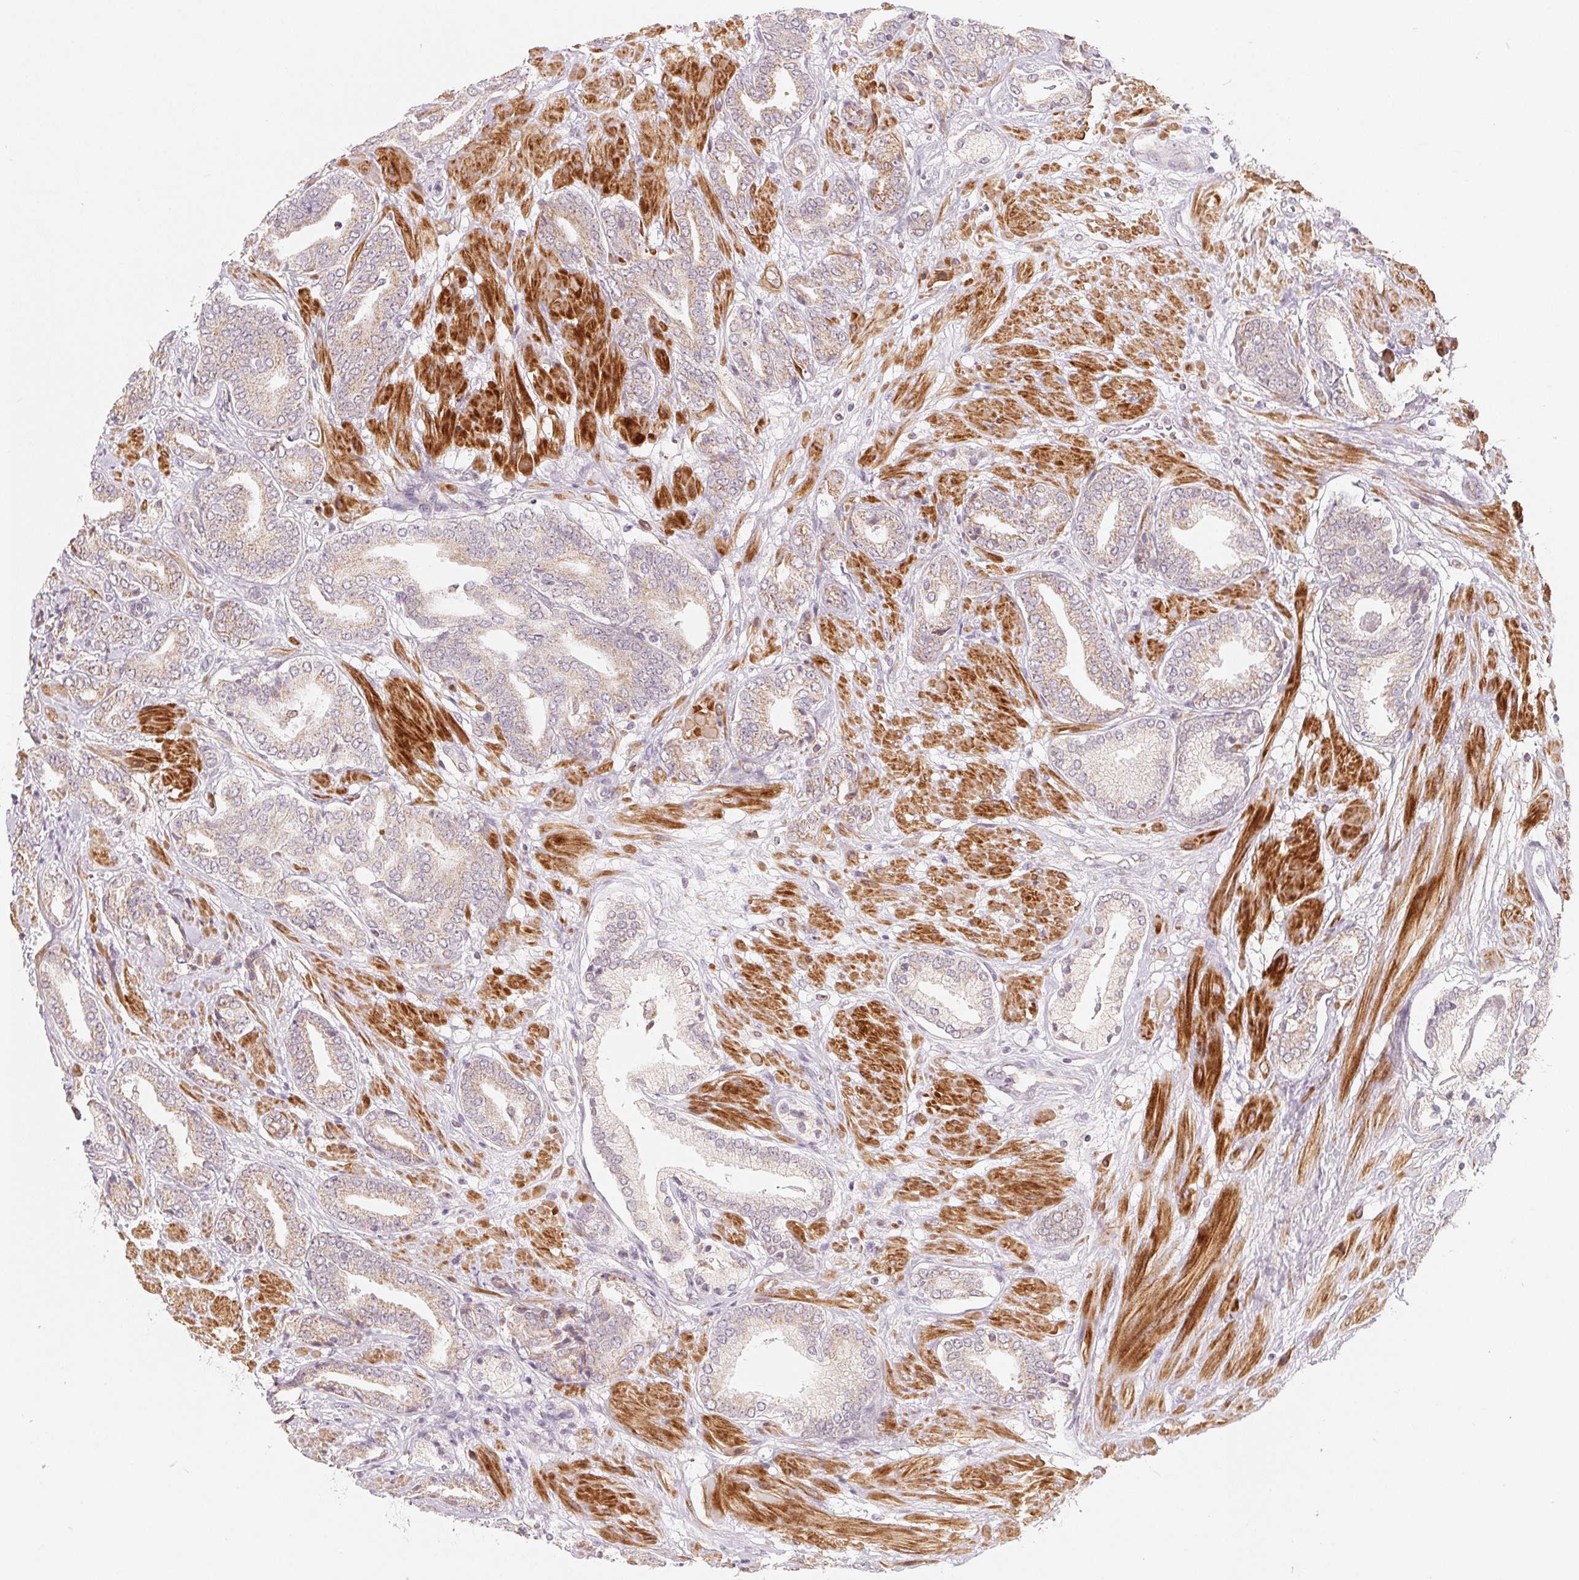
{"staining": {"intensity": "weak", "quantity": "25%-75%", "location": "cytoplasmic/membranous"}, "tissue": "prostate cancer", "cell_type": "Tumor cells", "image_type": "cancer", "snomed": [{"axis": "morphology", "description": "Adenocarcinoma, High grade"}, {"axis": "topography", "description": "Prostate"}], "caption": "About 25%-75% of tumor cells in prostate cancer demonstrate weak cytoplasmic/membranous protein positivity as visualized by brown immunohistochemical staining.", "gene": "GHITM", "patient": {"sex": "male", "age": 56}}